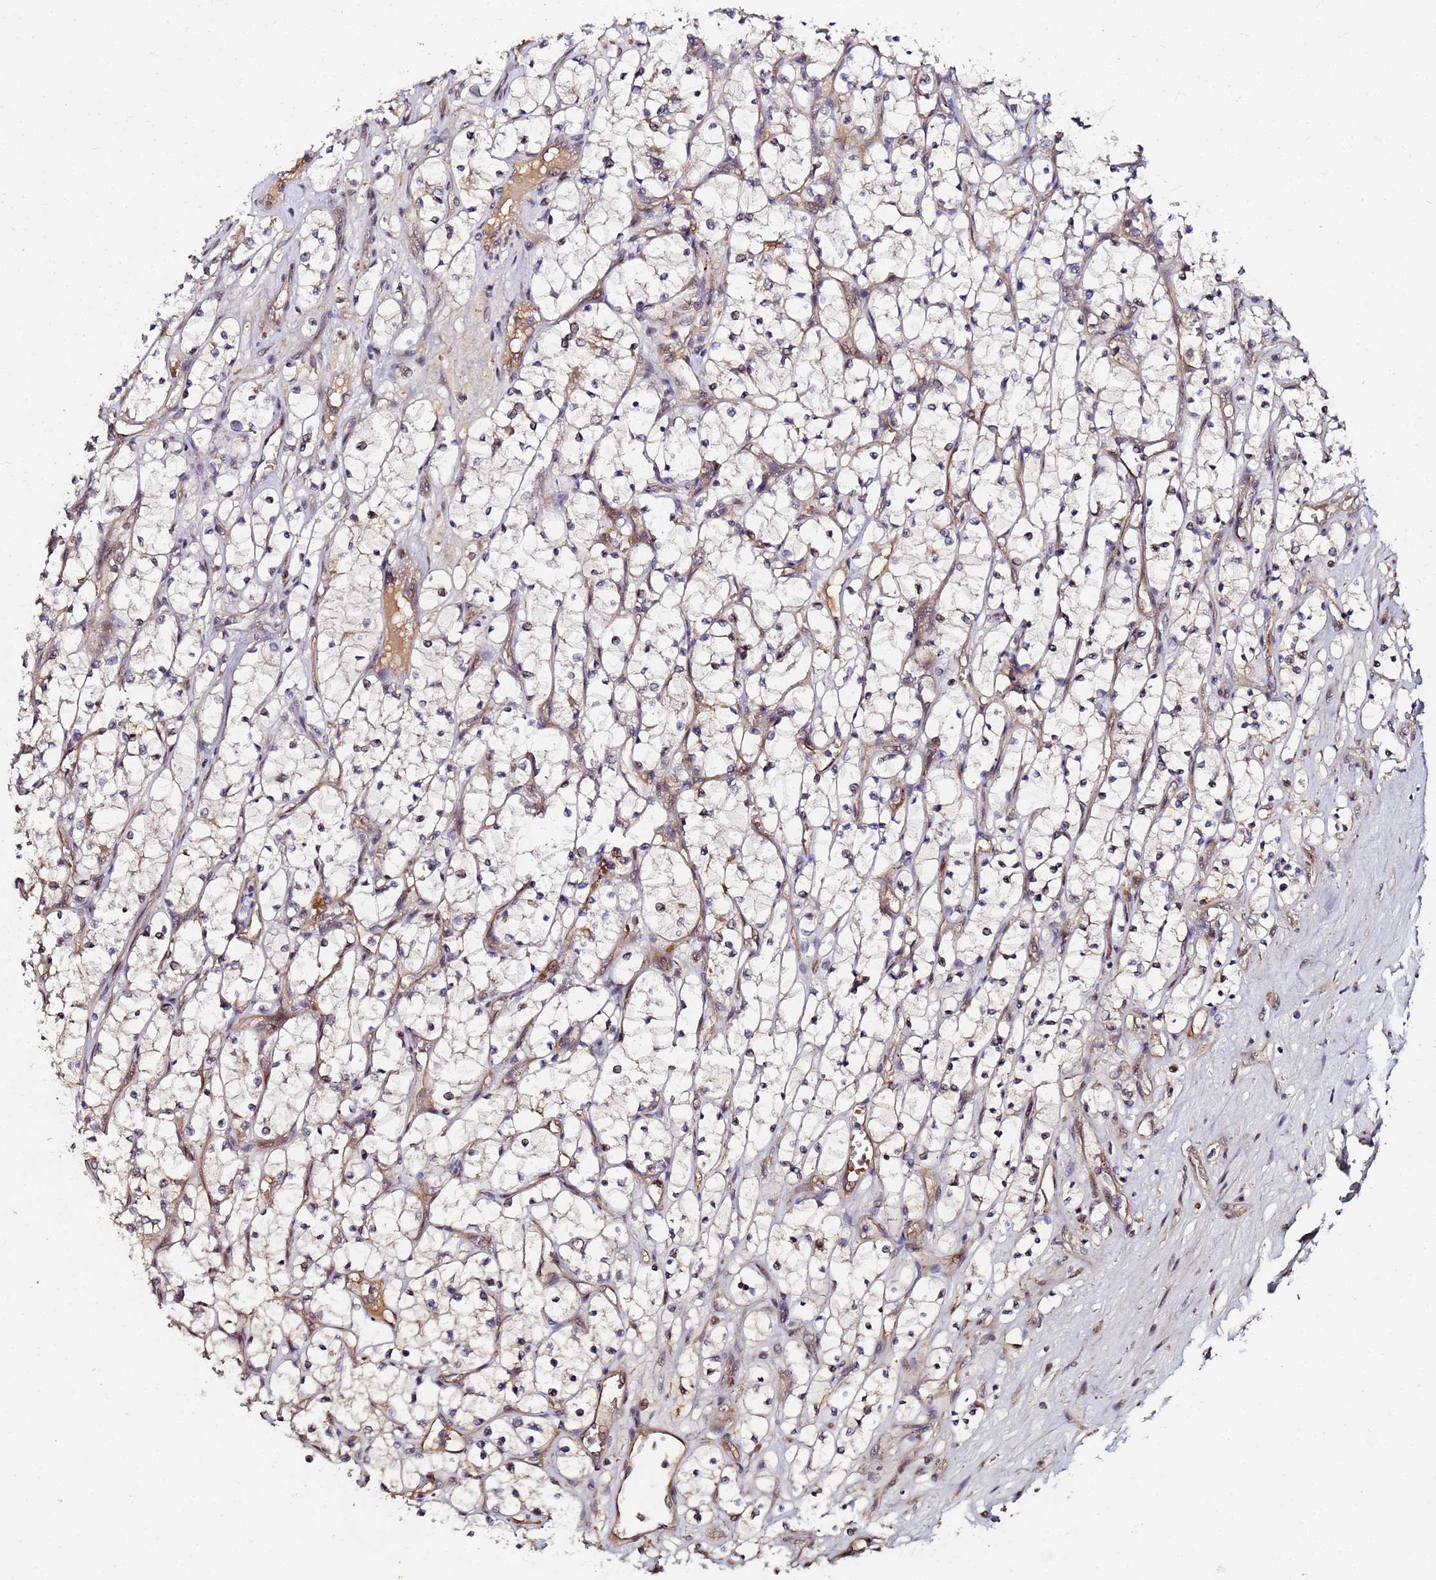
{"staining": {"intensity": "weak", "quantity": "<25%", "location": "cytoplasmic/membranous"}, "tissue": "renal cancer", "cell_type": "Tumor cells", "image_type": "cancer", "snomed": [{"axis": "morphology", "description": "Adenocarcinoma, NOS"}, {"axis": "topography", "description": "Kidney"}], "caption": "Immunohistochemical staining of renal cancer (adenocarcinoma) reveals no significant staining in tumor cells.", "gene": "OSER1", "patient": {"sex": "female", "age": 69}}